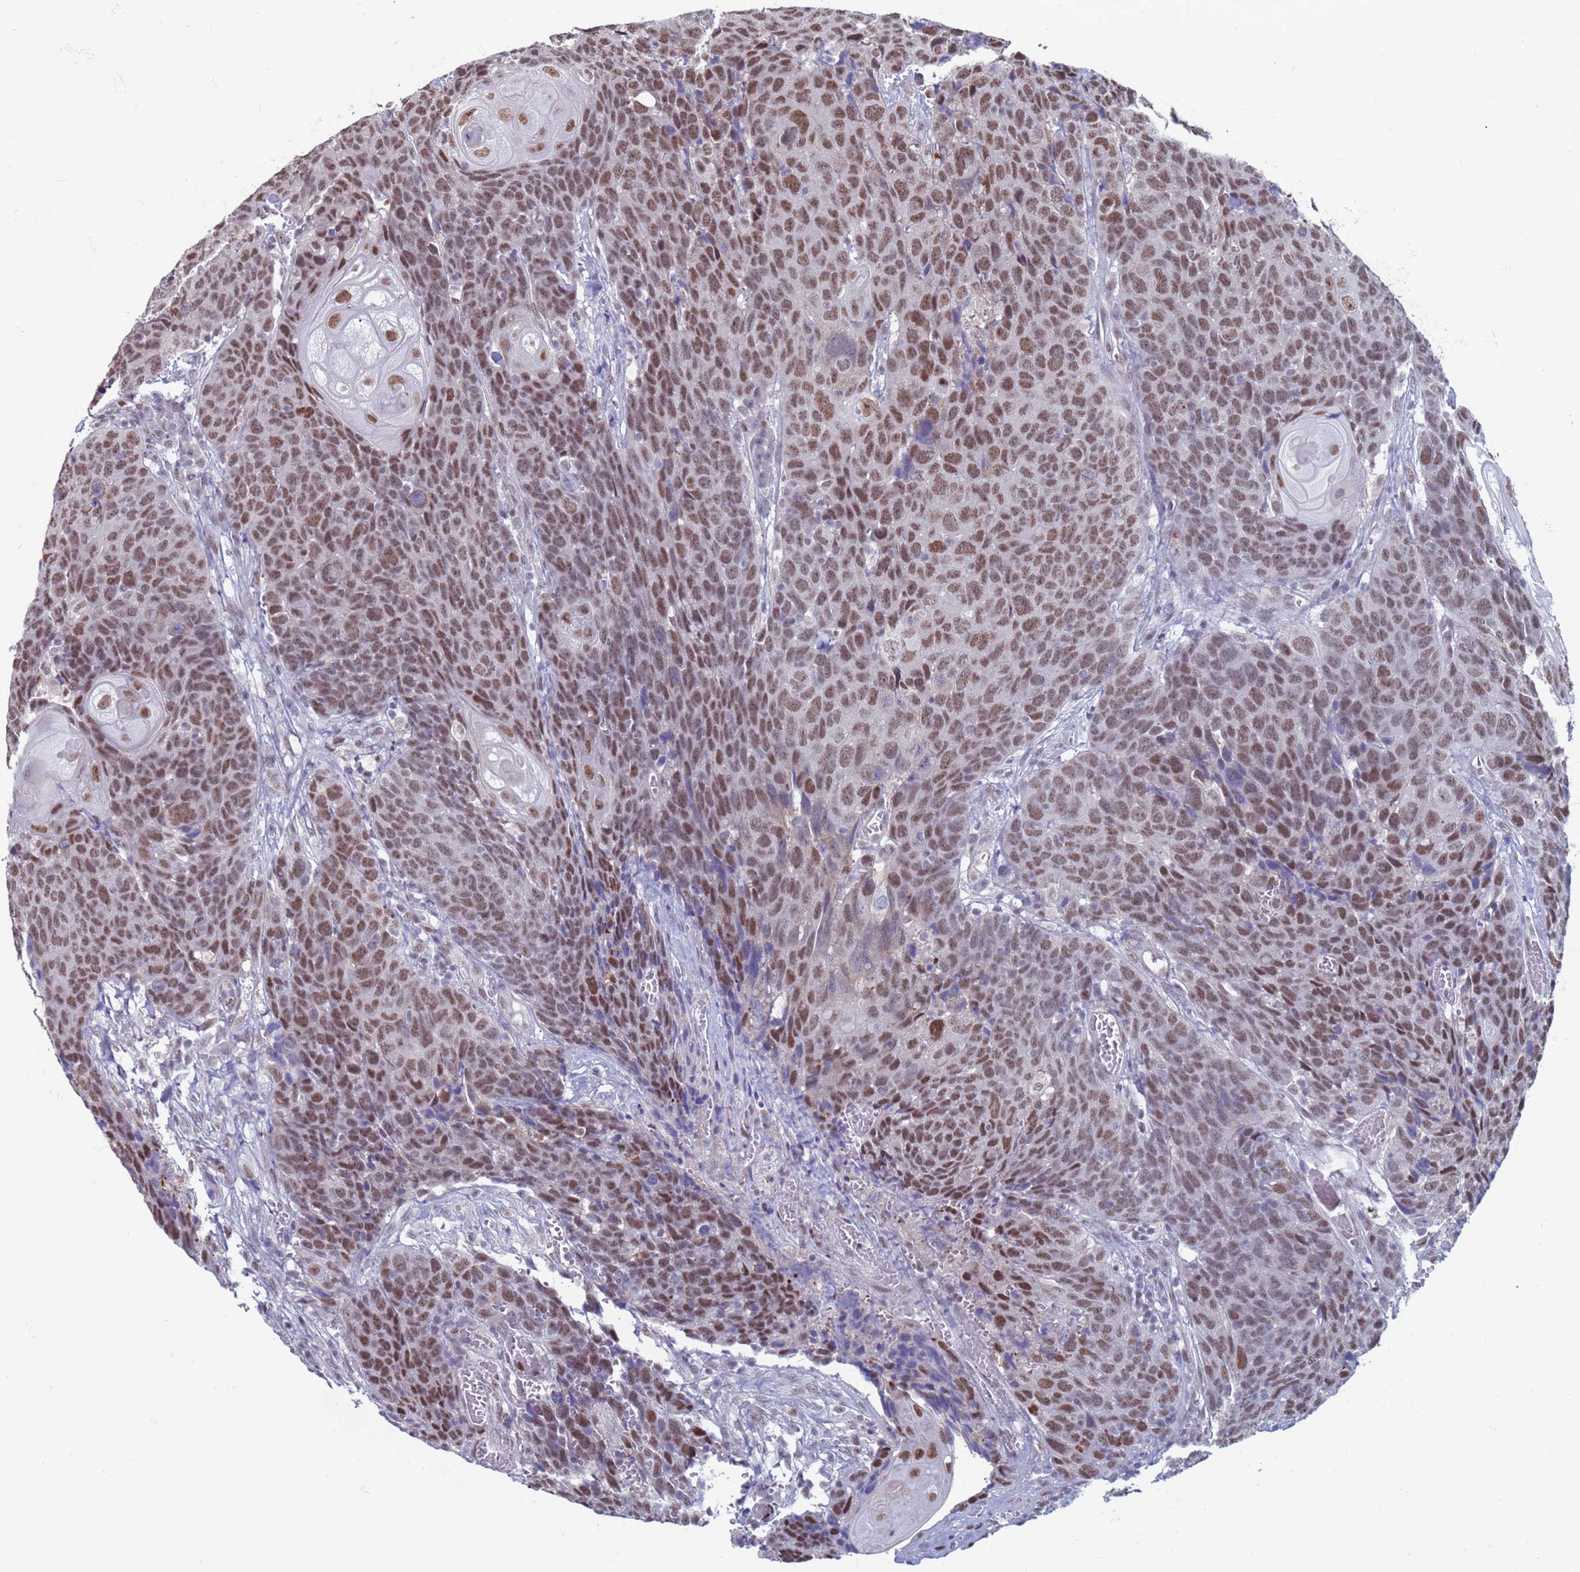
{"staining": {"intensity": "moderate", "quantity": ">75%", "location": "nuclear"}, "tissue": "head and neck cancer", "cell_type": "Tumor cells", "image_type": "cancer", "snomed": [{"axis": "morphology", "description": "Squamous cell carcinoma, NOS"}, {"axis": "topography", "description": "Head-Neck"}], "caption": "Tumor cells show medium levels of moderate nuclear expression in approximately >75% of cells in head and neck cancer.", "gene": "SAE1", "patient": {"sex": "male", "age": 66}}